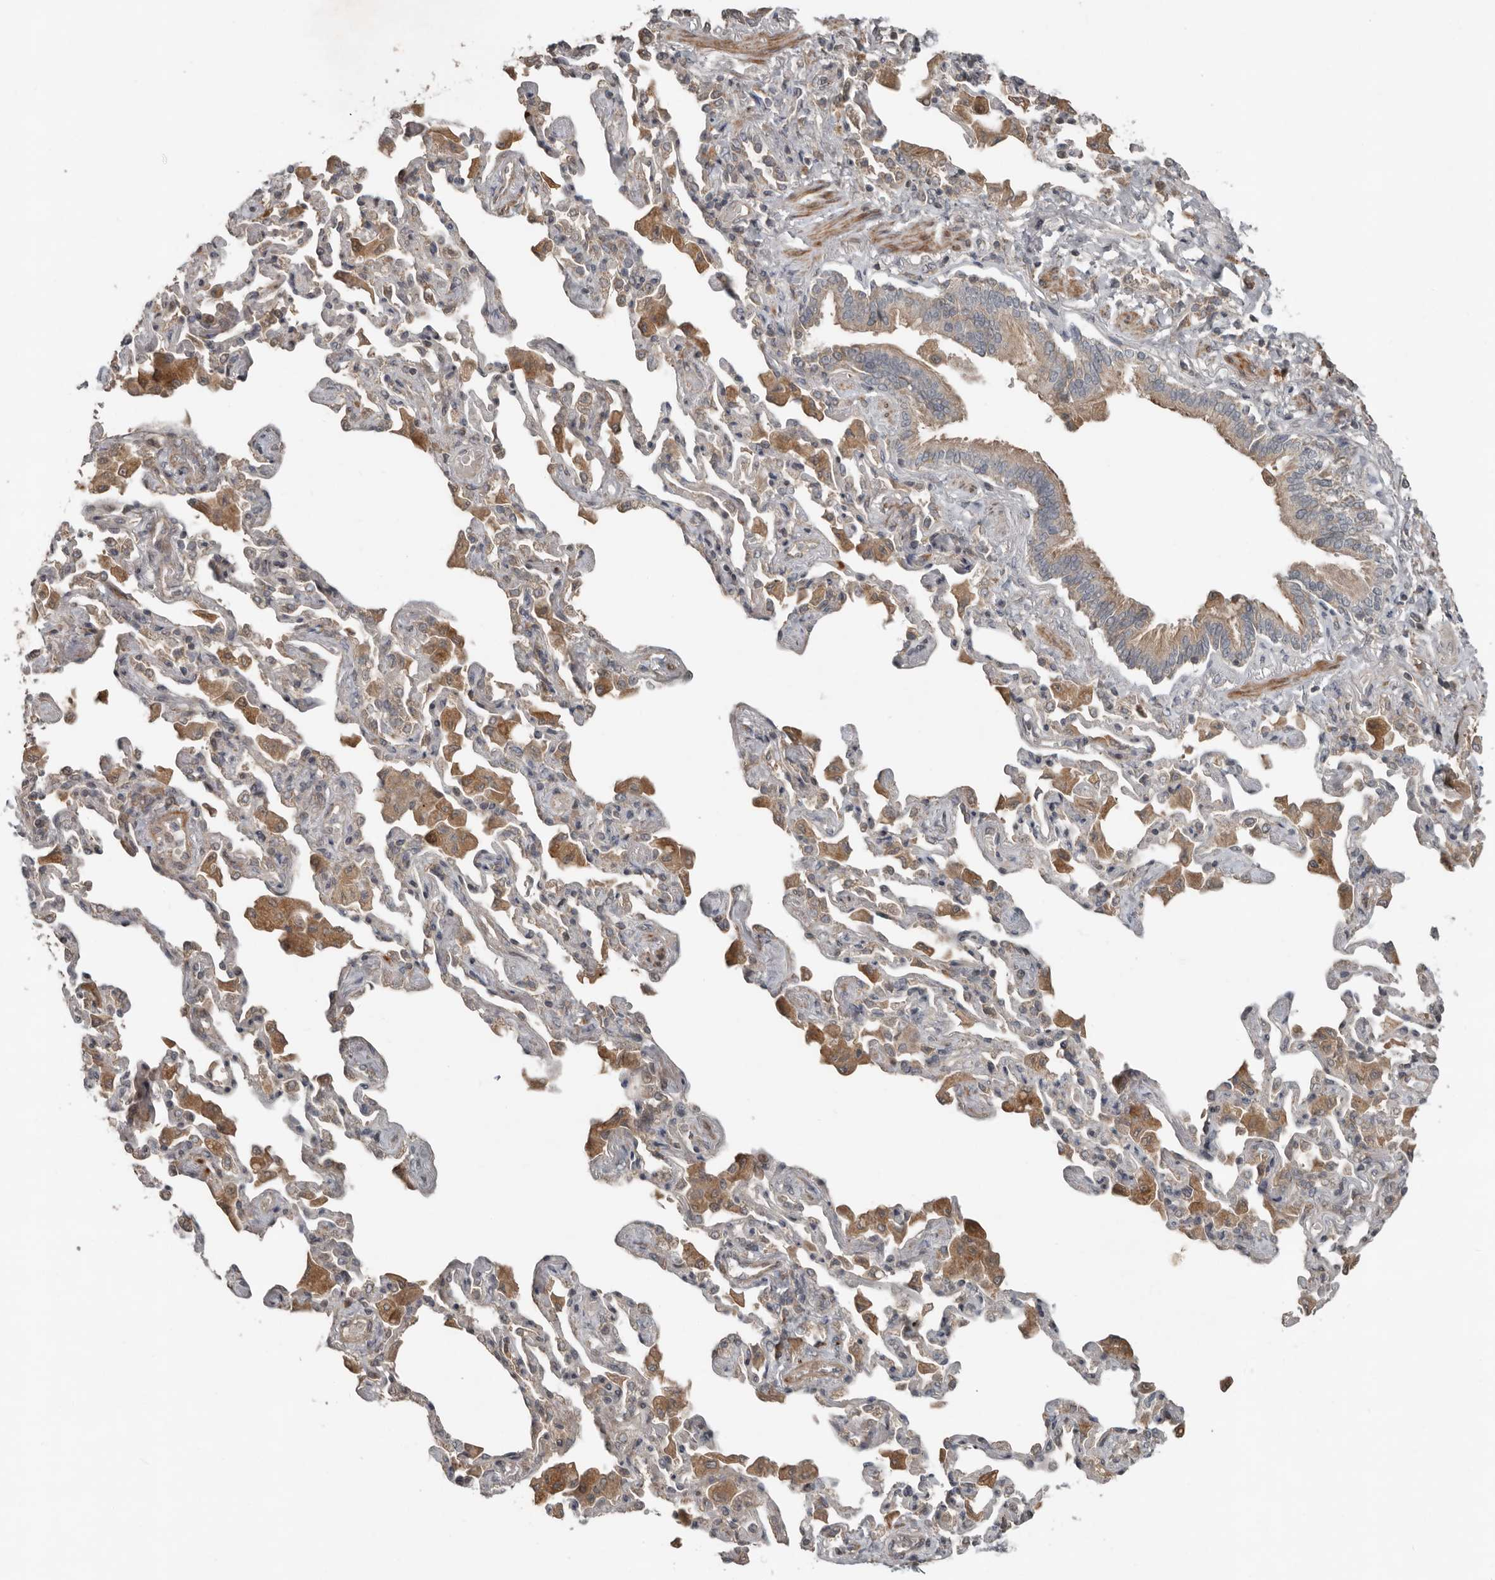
{"staining": {"intensity": "weak", "quantity": ">75%", "location": "cytoplasmic/membranous"}, "tissue": "bronchus", "cell_type": "Respiratory epithelial cells", "image_type": "normal", "snomed": [{"axis": "morphology", "description": "Normal tissue, NOS"}, {"axis": "morphology", "description": "Inflammation, NOS"}, {"axis": "topography", "description": "Bronchus"}, {"axis": "topography", "description": "Lung"}], "caption": "Normal bronchus was stained to show a protein in brown. There is low levels of weak cytoplasmic/membranous expression in about >75% of respiratory epithelial cells.", "gene": "SLC6A7", "patient": {"sex": "female", "age": 46}}